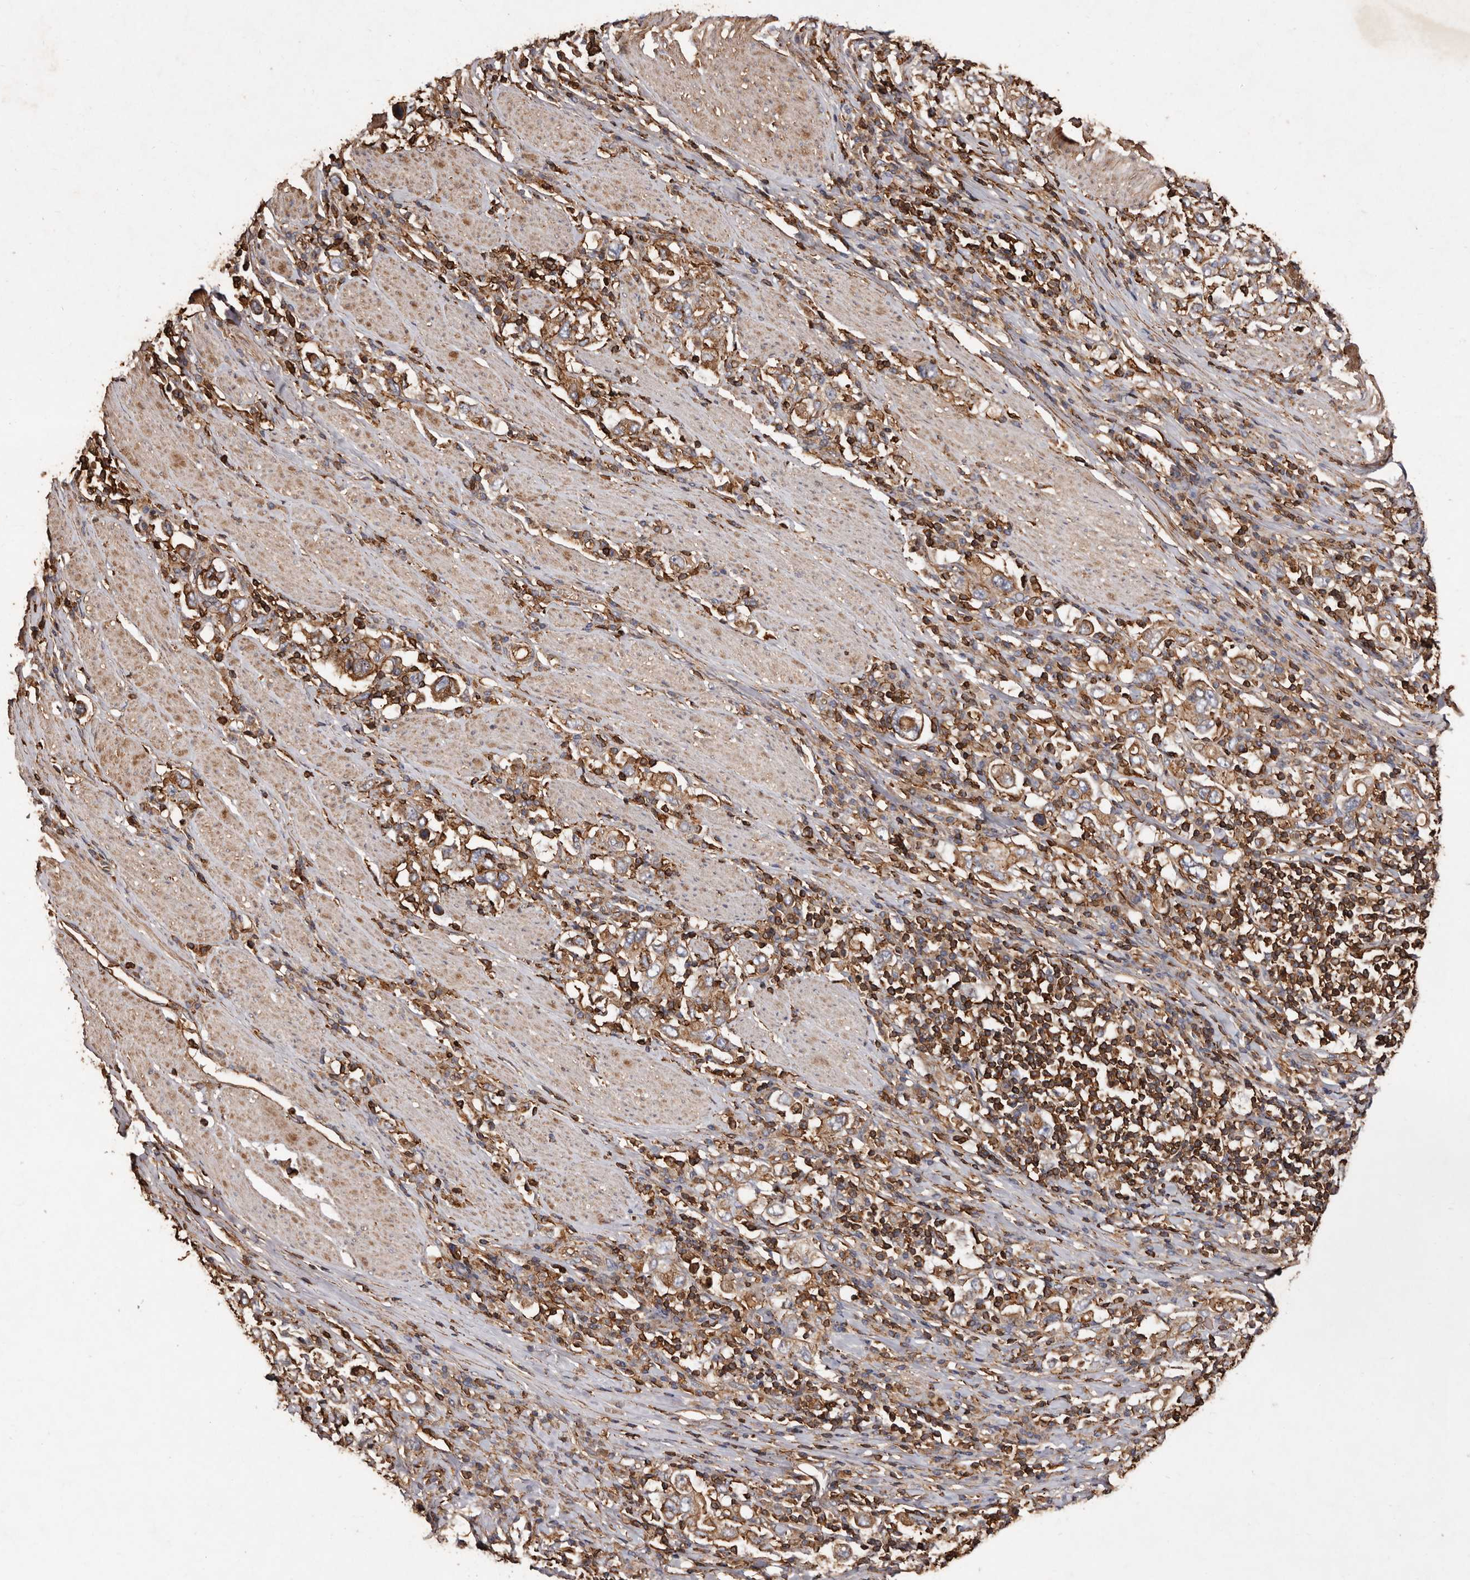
{"staining": {"intensity": "moderate", "quantity": ">75%", "location": "cytoplasmic/membranous"}, "tissue": "stomach cancer", "cell_type": "Tumor cells", "image_type": "cancer", "snomed": [{"axis": "morphology", "description": "Adenocarcinoma, NOS"}, {"axis": "topography", "description": "Stomach, upper"}], "caption": "Stomach adenocarcinoma tissue demonstrates moderate cytoplasmic/membranous positivity in about >75% of tumor cells", "gene": "COQ8B", "patient": {"sex": "male", "age": 62}}